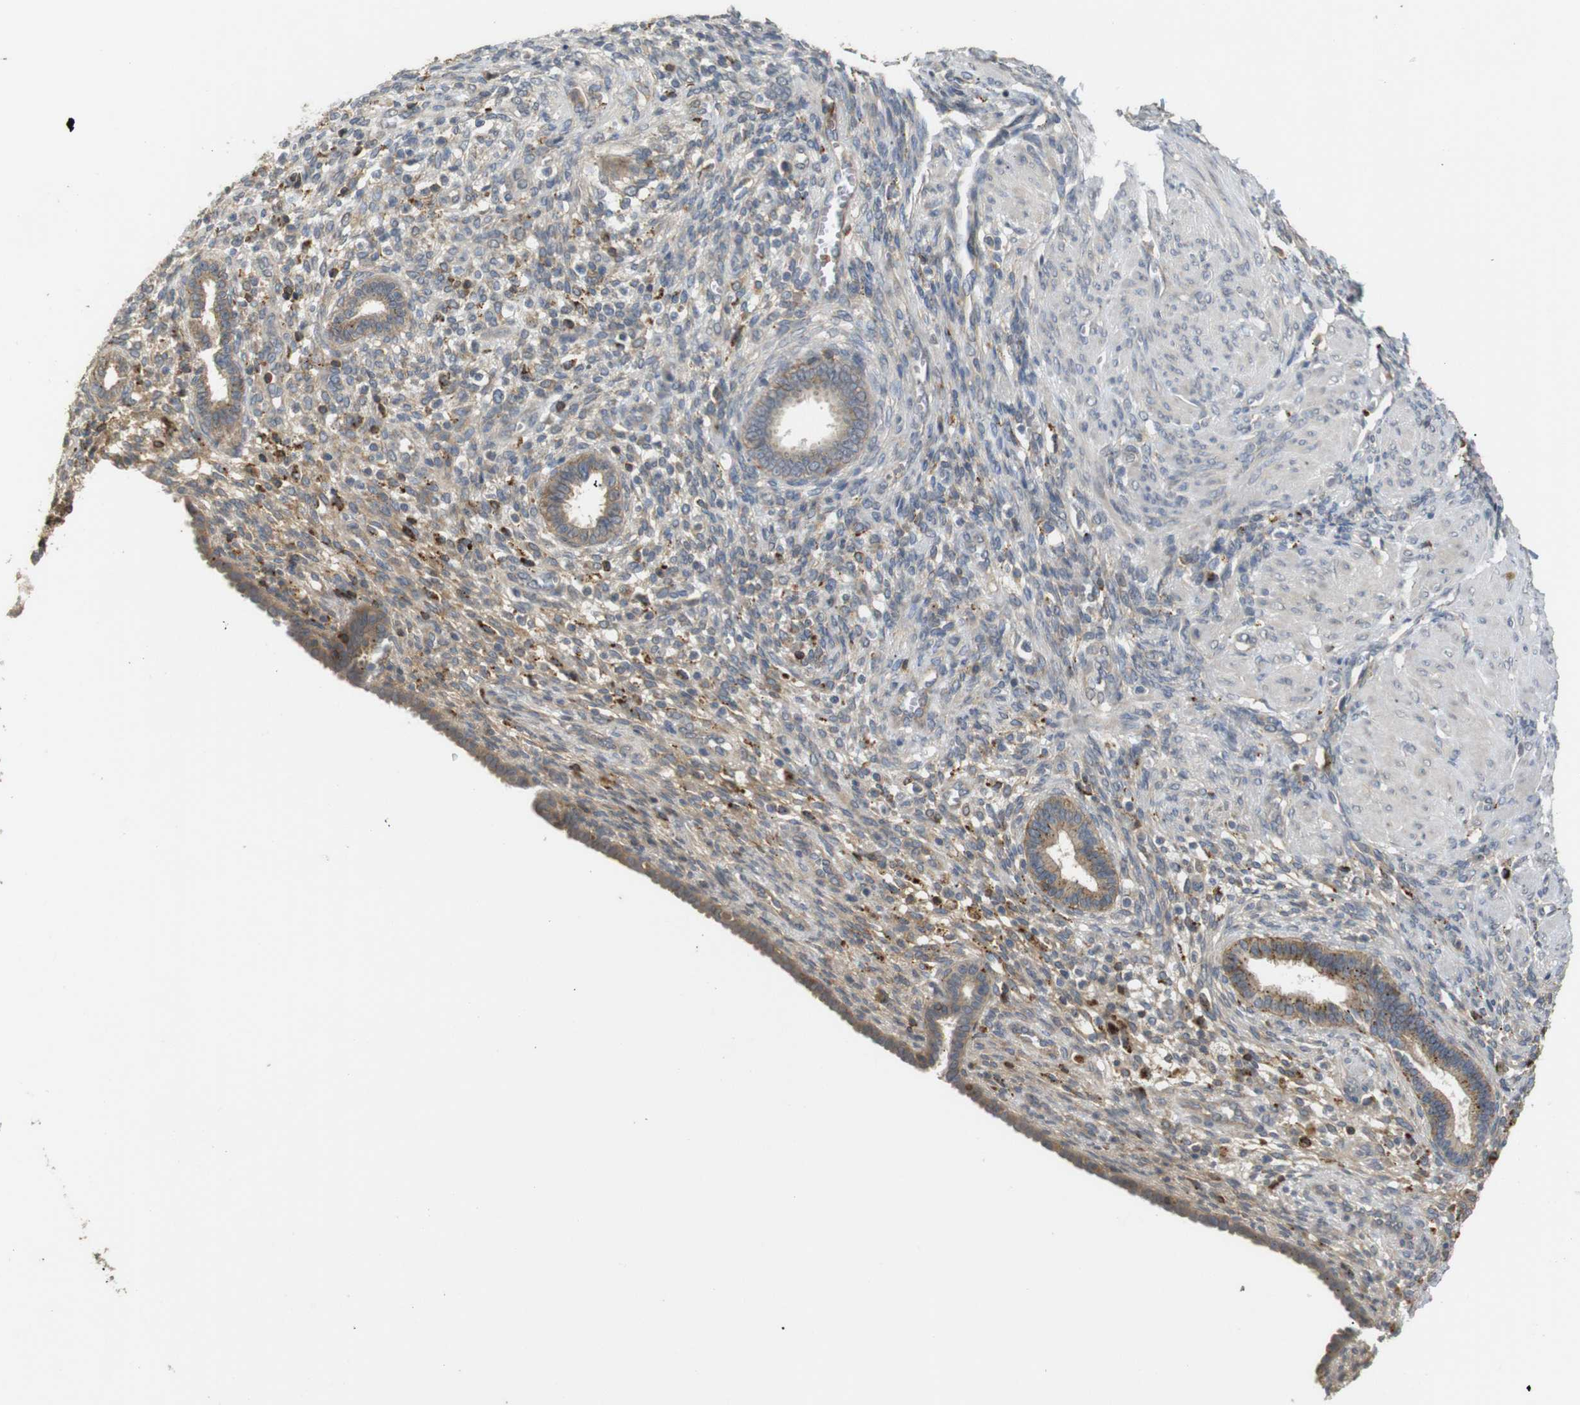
{"staining": {"intensity": "weak", "quantity": "<25%", "location": "cytoplasmic/membranous"}, "tissue": "endometrium", "cell_type": "Cells in endometrial stroma", "image_type": "normal", "snomed": [{"axis": "morphology", "description": "Normal tissue, NOS"}, {"axis": "topography", "description": "Endometrium"}], "caption": "The immunohistochemistry photomicrograph has no significant positivity in cells in endometrial stroma of endometrium.", "gene": "KSR1", "patient": {"sex": "female", "age": 72}}